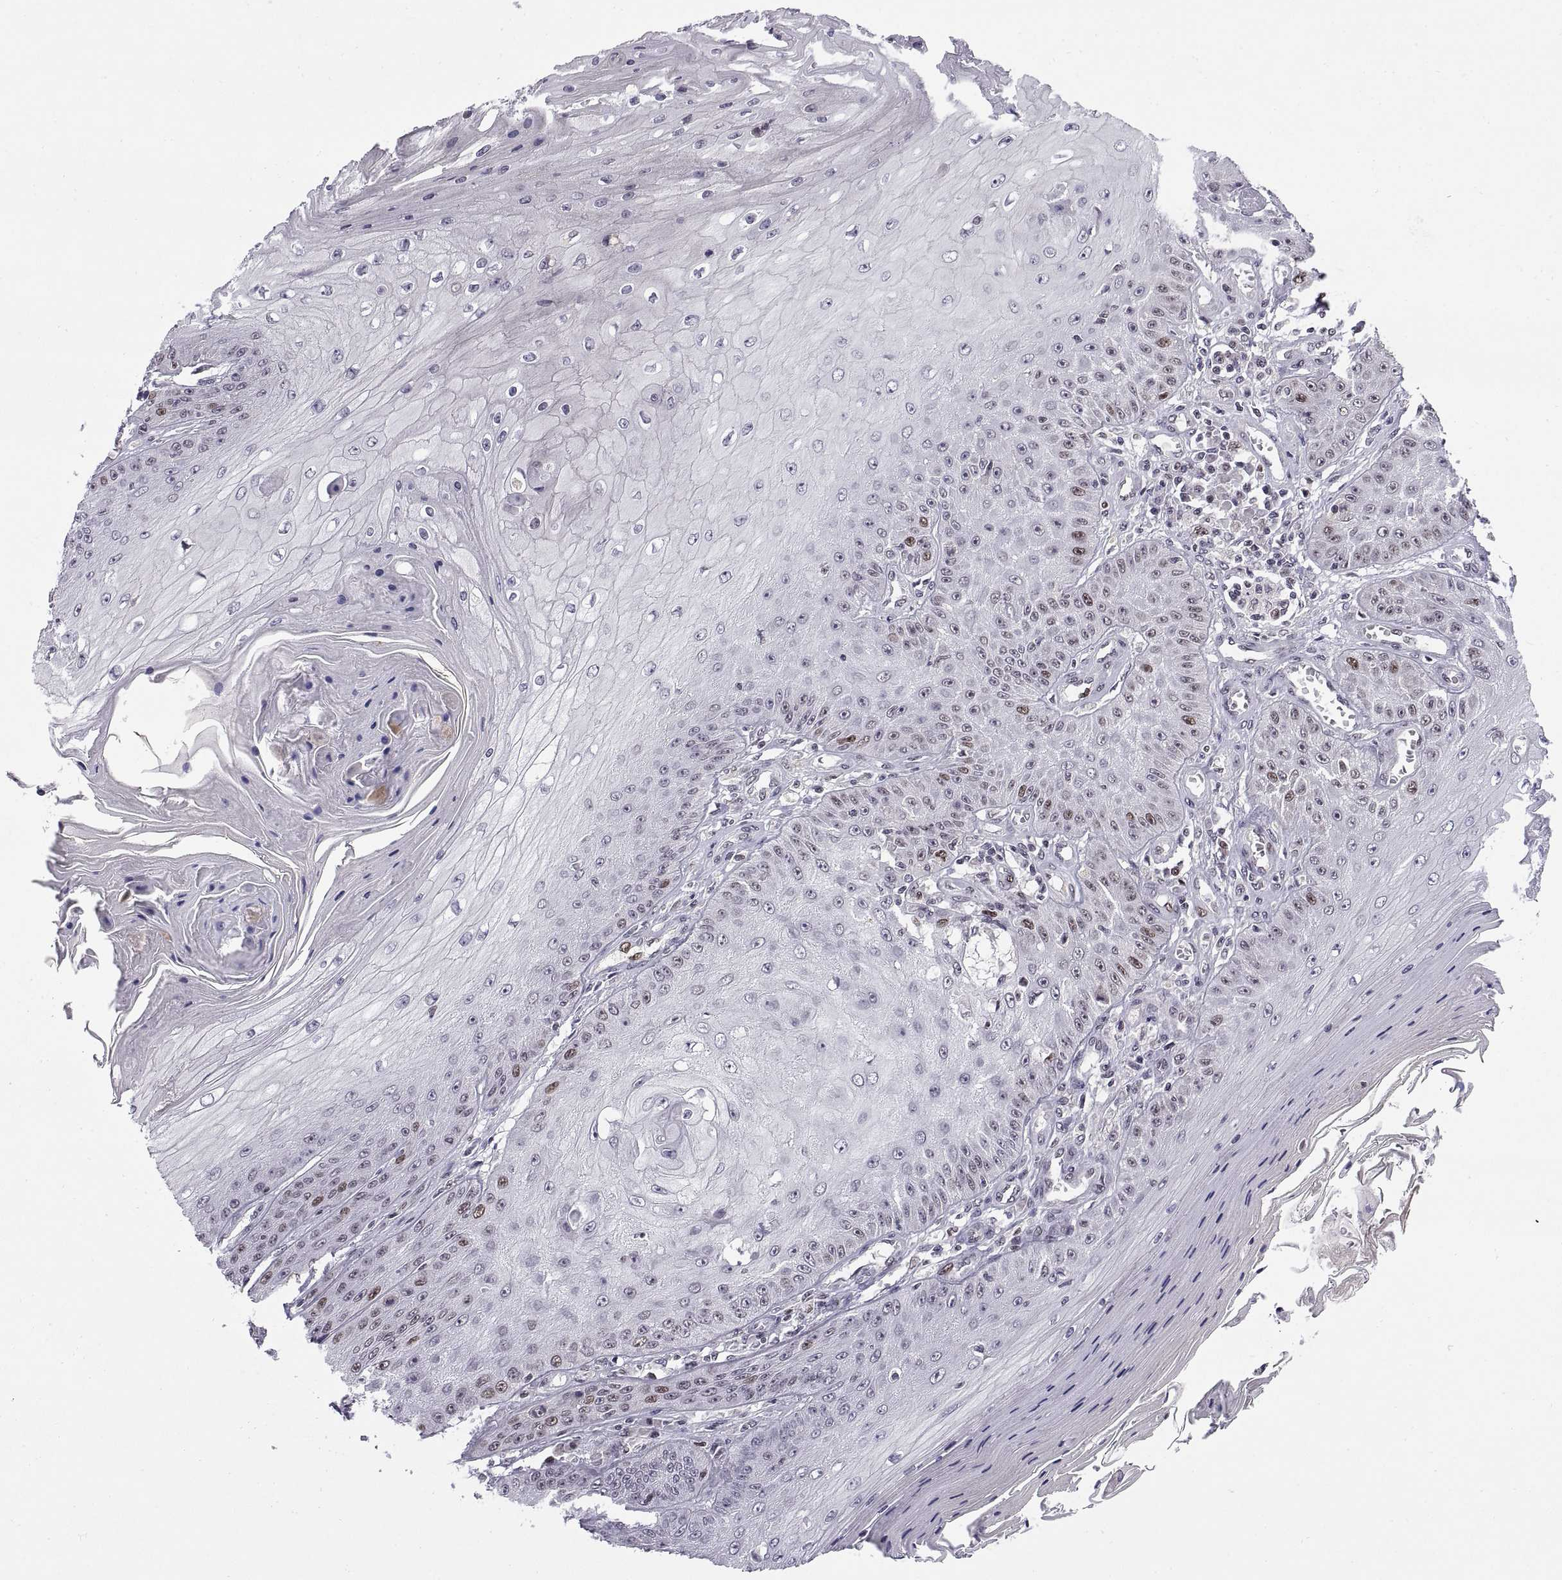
{"staining": {"intensity": "moderate", "quantity": "<25%", "location": "nuclear"}, "tissue": "skin cancer", "cell_type": "Tumor cells", "image_type": "cancer", "snomed": [{"axis": "morphology", "description": "Squamous cell carcinoma, NOS"}, {"axis": "topography", "description": "Skin"}], "caption": "Protein analysis of skin squamous cell carcinoma tissue reveals moderate nuclear staining in about <25% of tumor cells. Immunohistochemistry stains the protein in brown and the nuclei are stained blue.", "gene": "CHFR", "patient": {"sex": "male", "age": 70}}